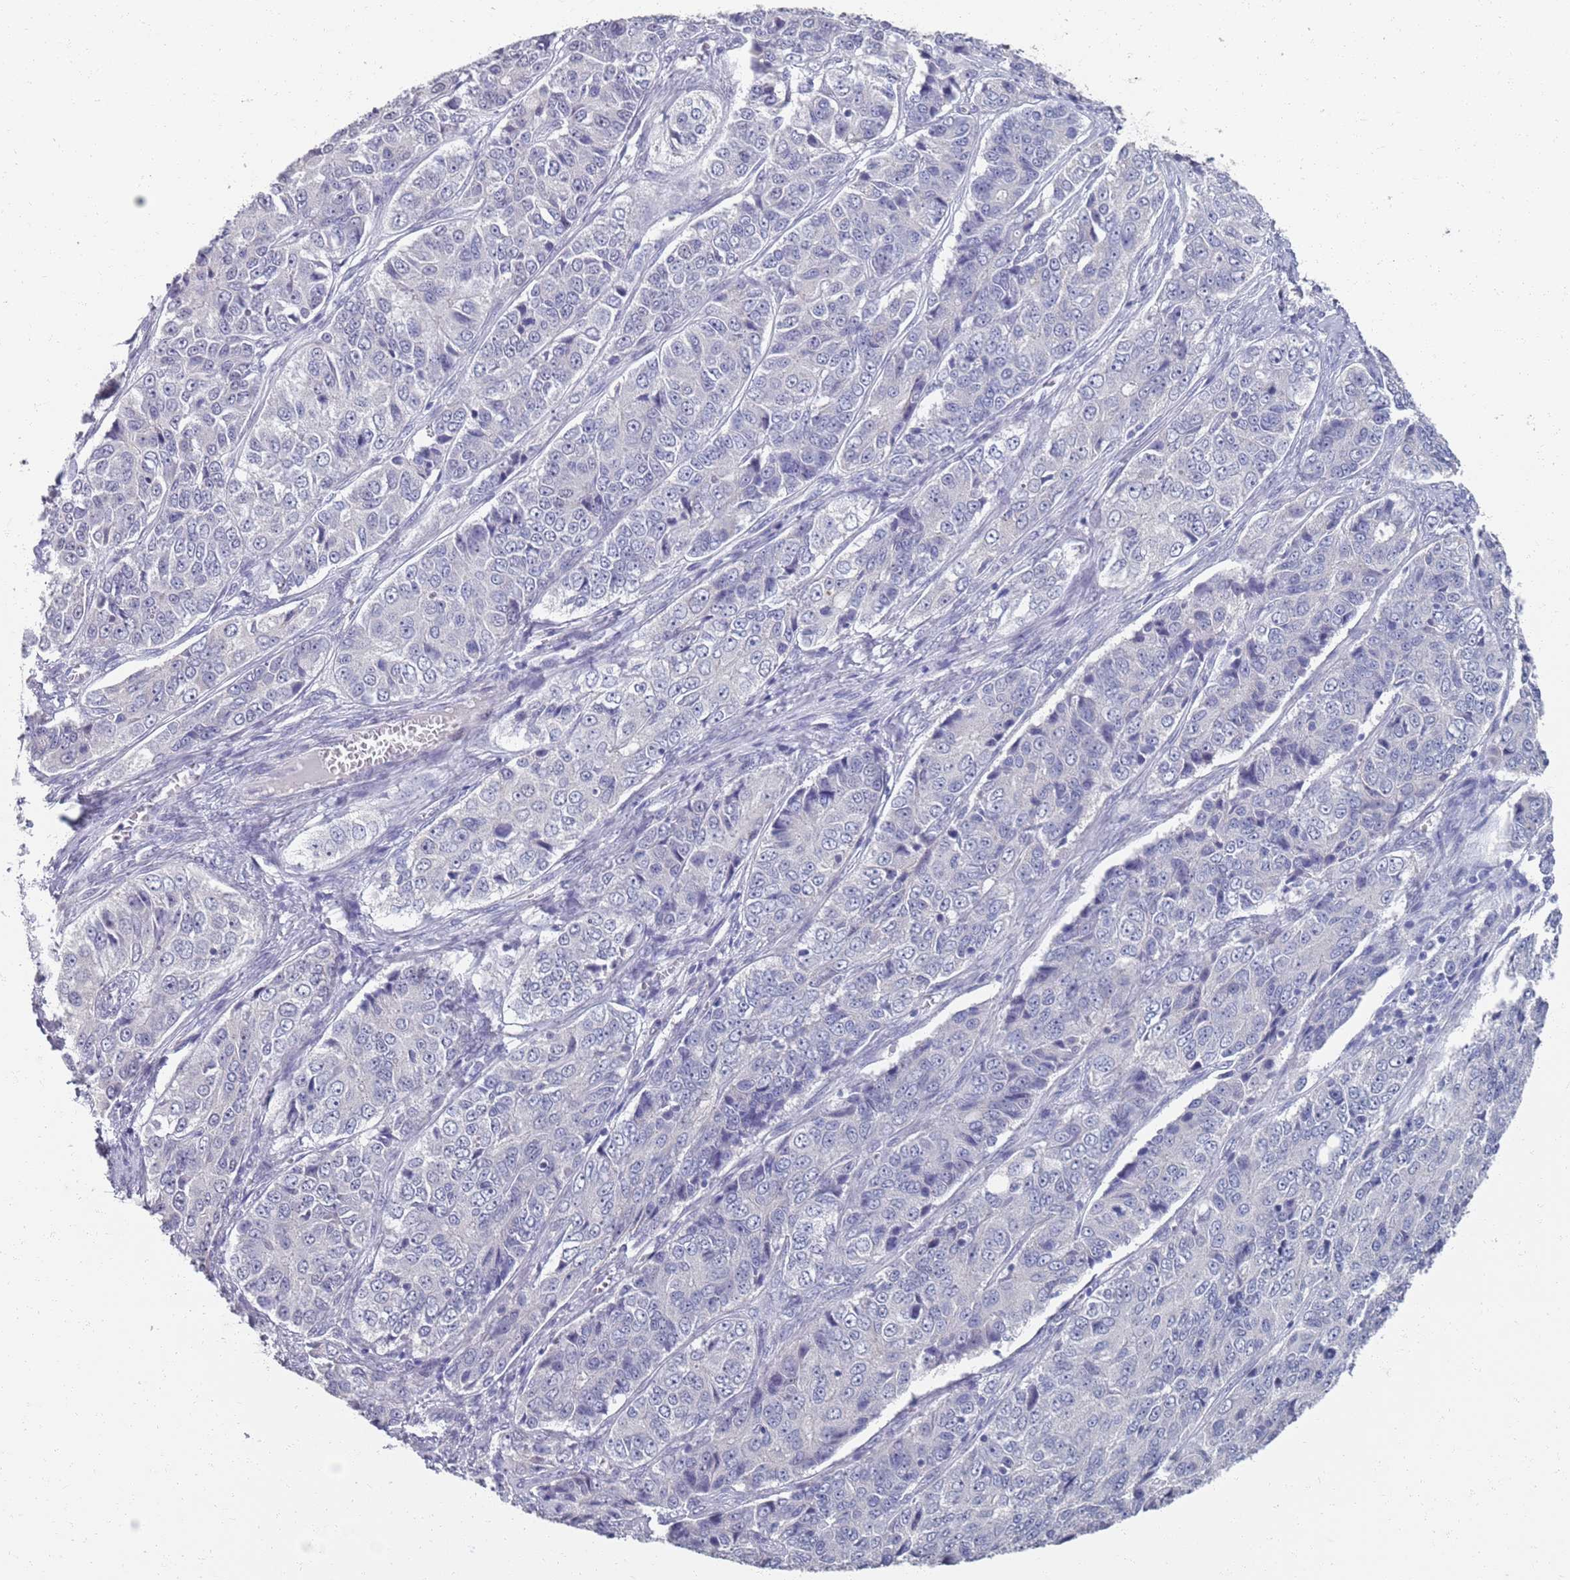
{"staining": {"intensity": "negative", "quantity": "none", "location": "none"}, "tissue": "ovarian cancer", "cell_type": "Tumor cells", "image_type": "cancer", "snomed": [{"axis": "morphology", "description": "Carcinoma, endometroid"}, {"axis": "topography", "description": "Ovary"}], "caption": "High power microscopy photomicrograph of an immunohistochemistry image of ovarian endometroid carcinoma, revealing no significant positivity in tumor cells.", "gene": "SAMD1", "patient": {"sex": "female", "age": 51}}